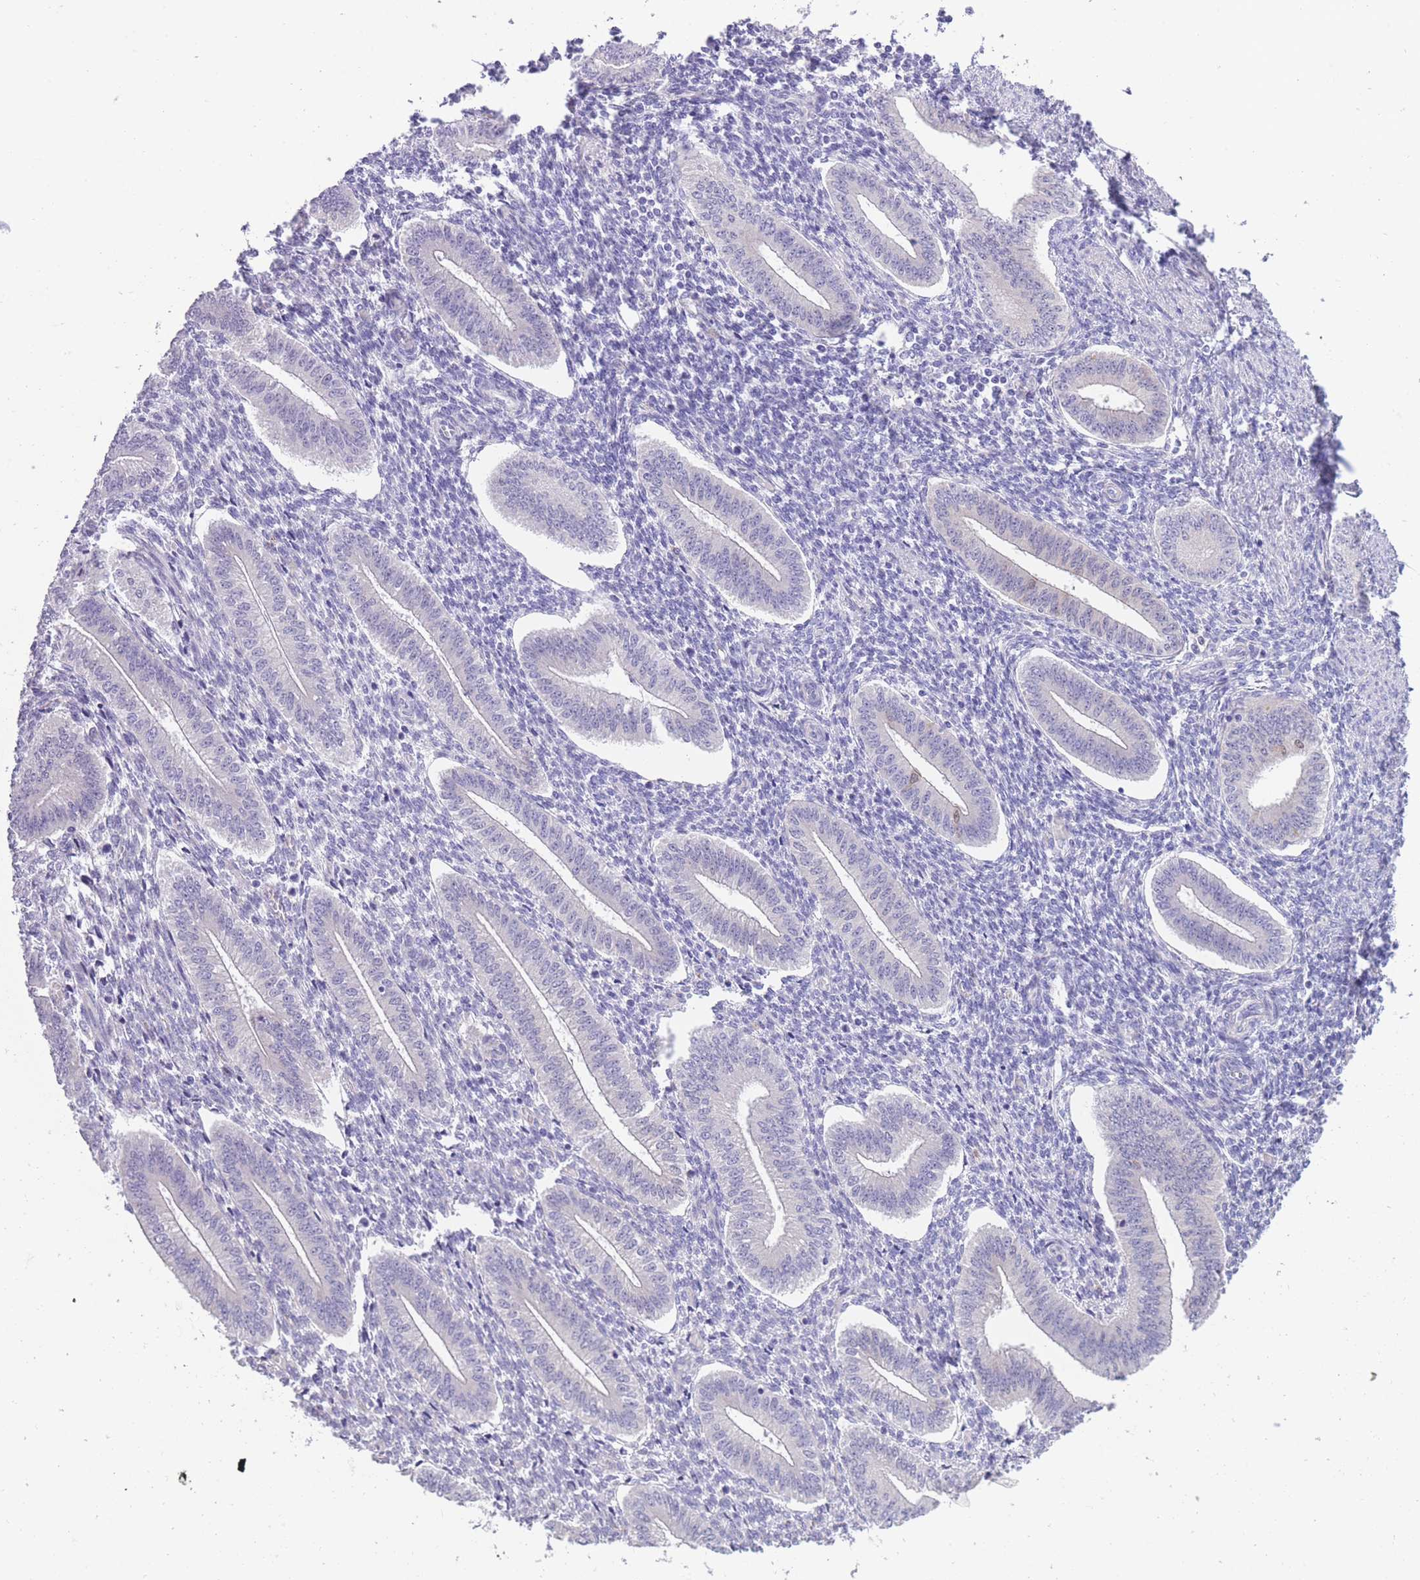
{"staining": {"intensity": "negative", "quantity": "none", "location": "none"}, "tissue": "endometrium", "cell_type": "Cells in endometrial stroma", "image_type": "normal", "snomed": [{"axis": "morphology", "description": "Normal tissue, NOS"}, {"axis": "topography", "description": "Endometrium"}], "caption": "IHC micrograph of benign endometrium stained for a protein (brown), which shows no staining in cells in endometrial stroma. (Brightfield microscopy of DAB (3,3'-diaminobenzidine) immunohistochemistry (IHC) at high magnification).", "gene": "QTRT1", "patient": {"sex": "female", "age": 34}}